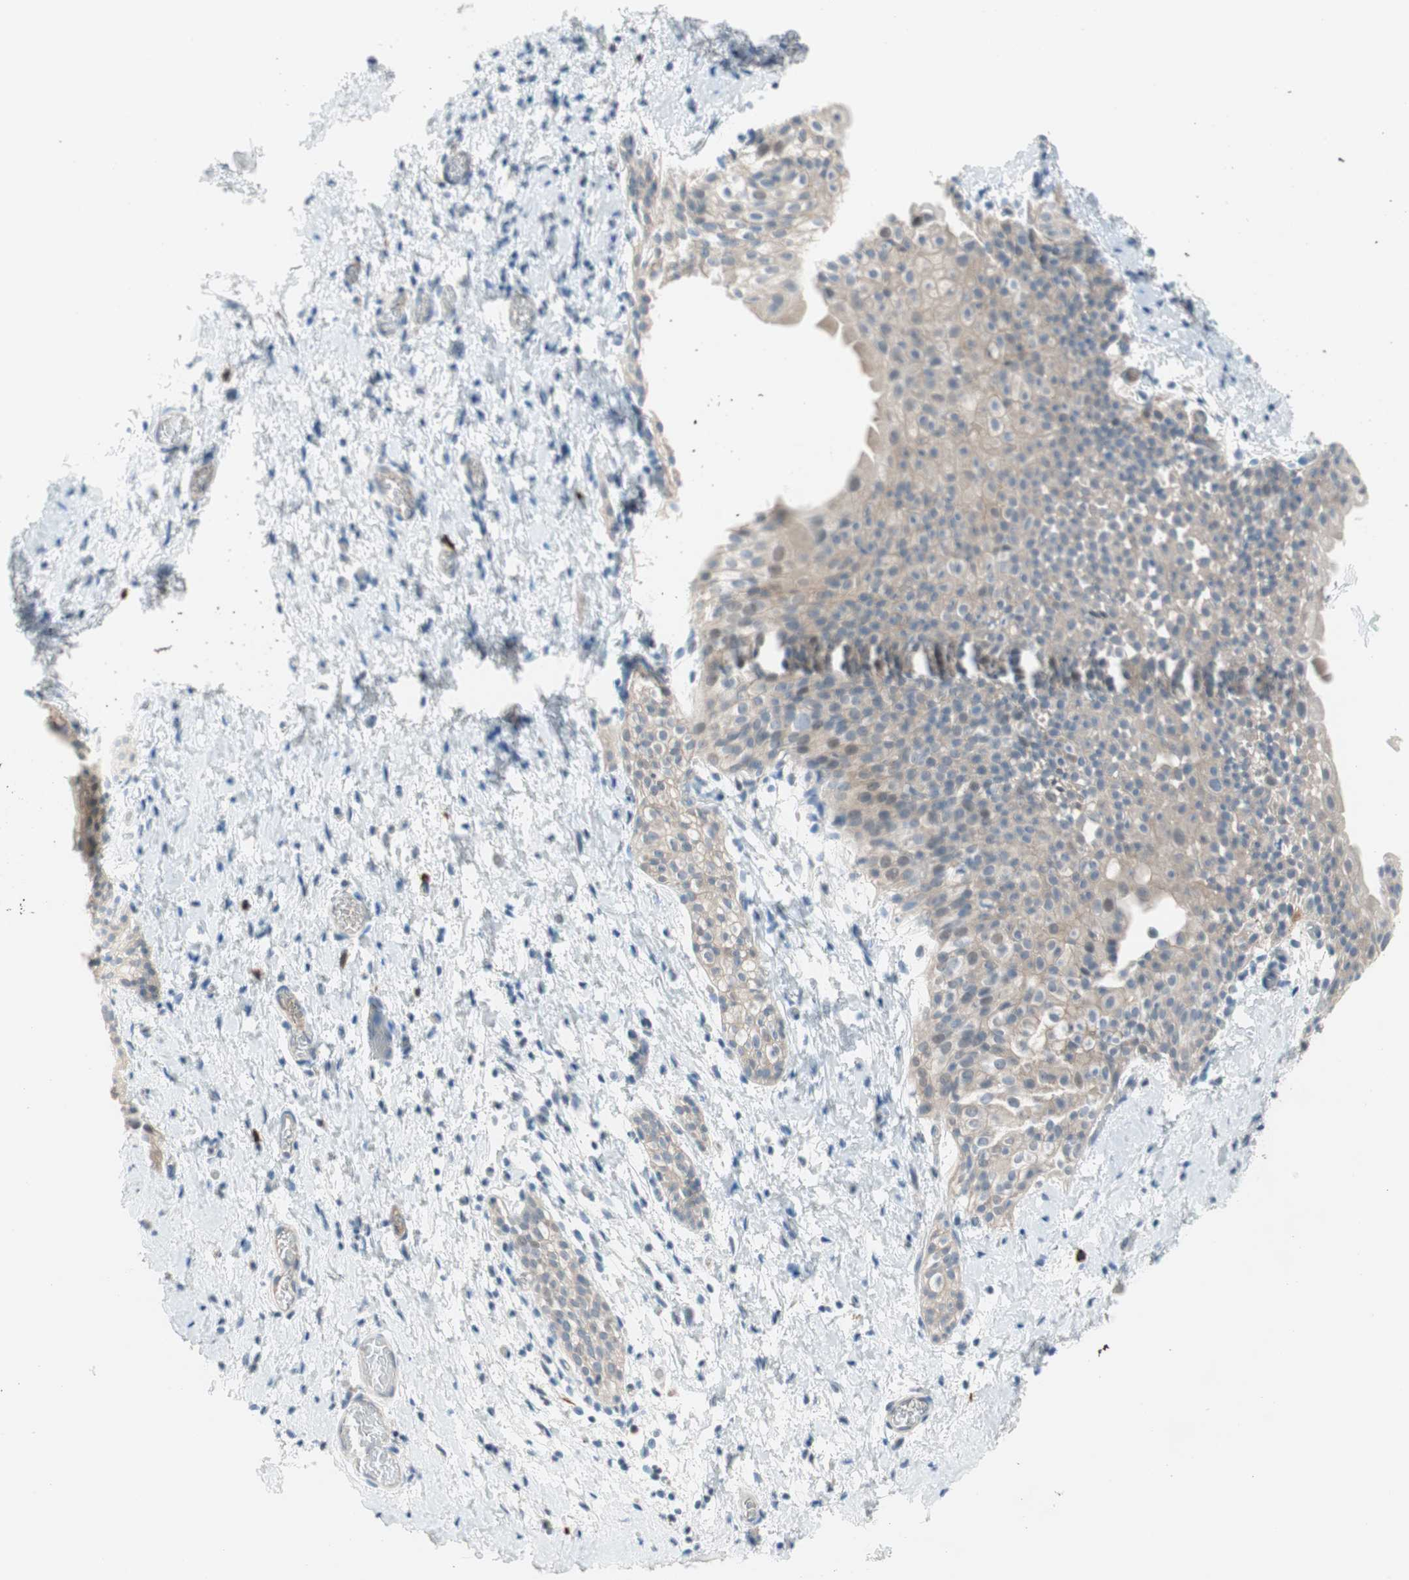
{"staining": {"intensity": "weak", "quantity": "<25%", "location": "cytoplasmic/membranous"}, "tissue": "smooth muscle", "cell_type": "Smooth muscle cells", "image_type": "normal", "snomed": [{"axis": "morphology", "description": "Normal tissue, NOS"}, {"axis": "topography", "description": "Smooth muscle"}], "caption": "Smooth muscle was stained to show a protein in brown. There is no significant positivity in smooth muscle cells. (DAB (3,3'-diaminobenzidine) IHC, high magnification).", "gene": "PDZK1", "patient": {"sex": "male", "age": 16}}